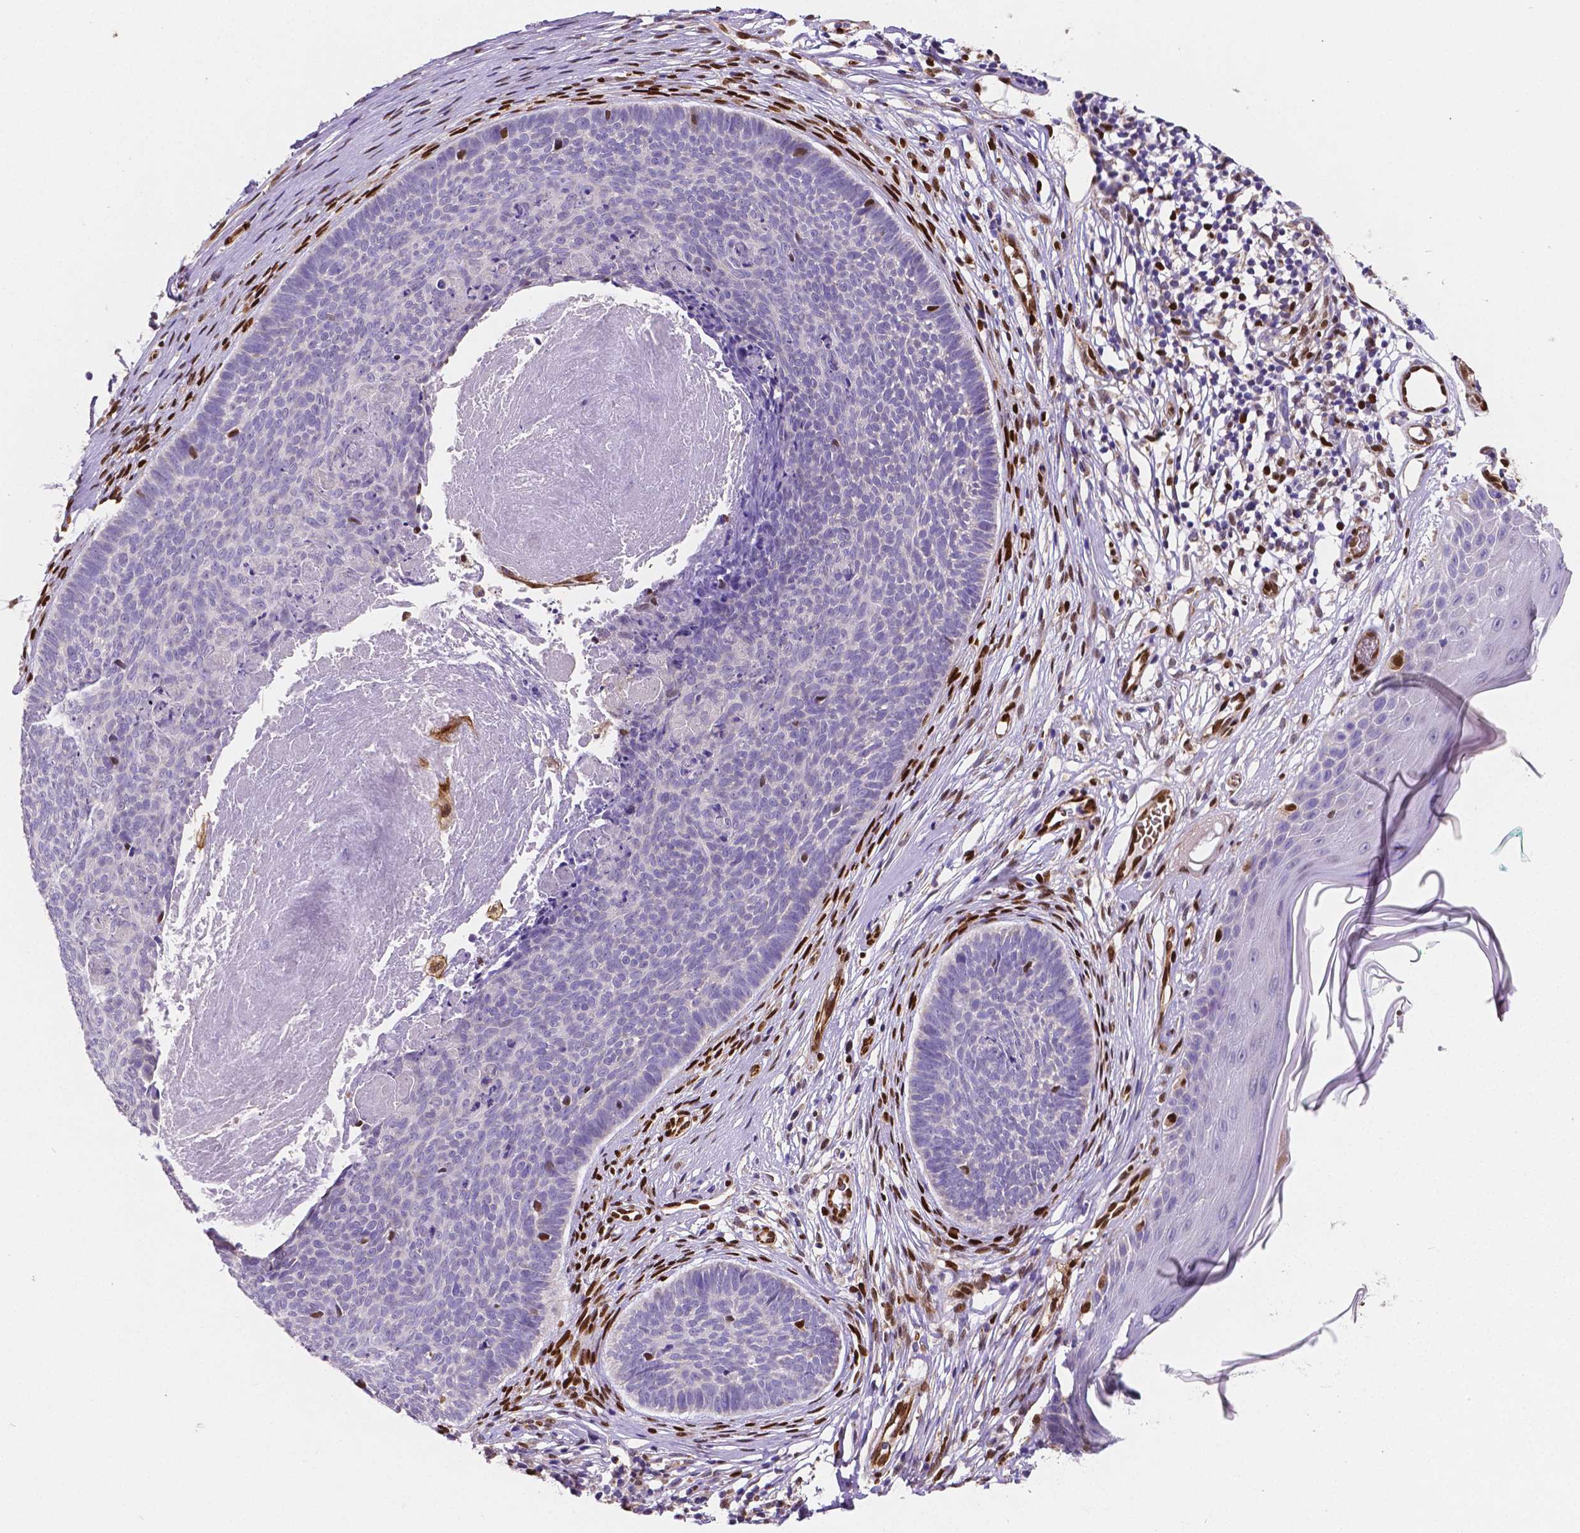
{"staining": {"intensity": "negative", "quantity": "none", "location": "none"}, "tissue": "skin cancer", "cell_type": "Tumor cells", "image_type": "cancer", "snomed": [{"axis": "morphology", "description": "Basal cell carcinoma"}, {"axis": "topography", "description": "Skin"}], "caption": "Immunohistochemistry of skin cancer (basal cell carcinoma) shows no staining in tumor cells.", "gene": "MEF2C", "patient": {"sex": "male", "age": 85}}